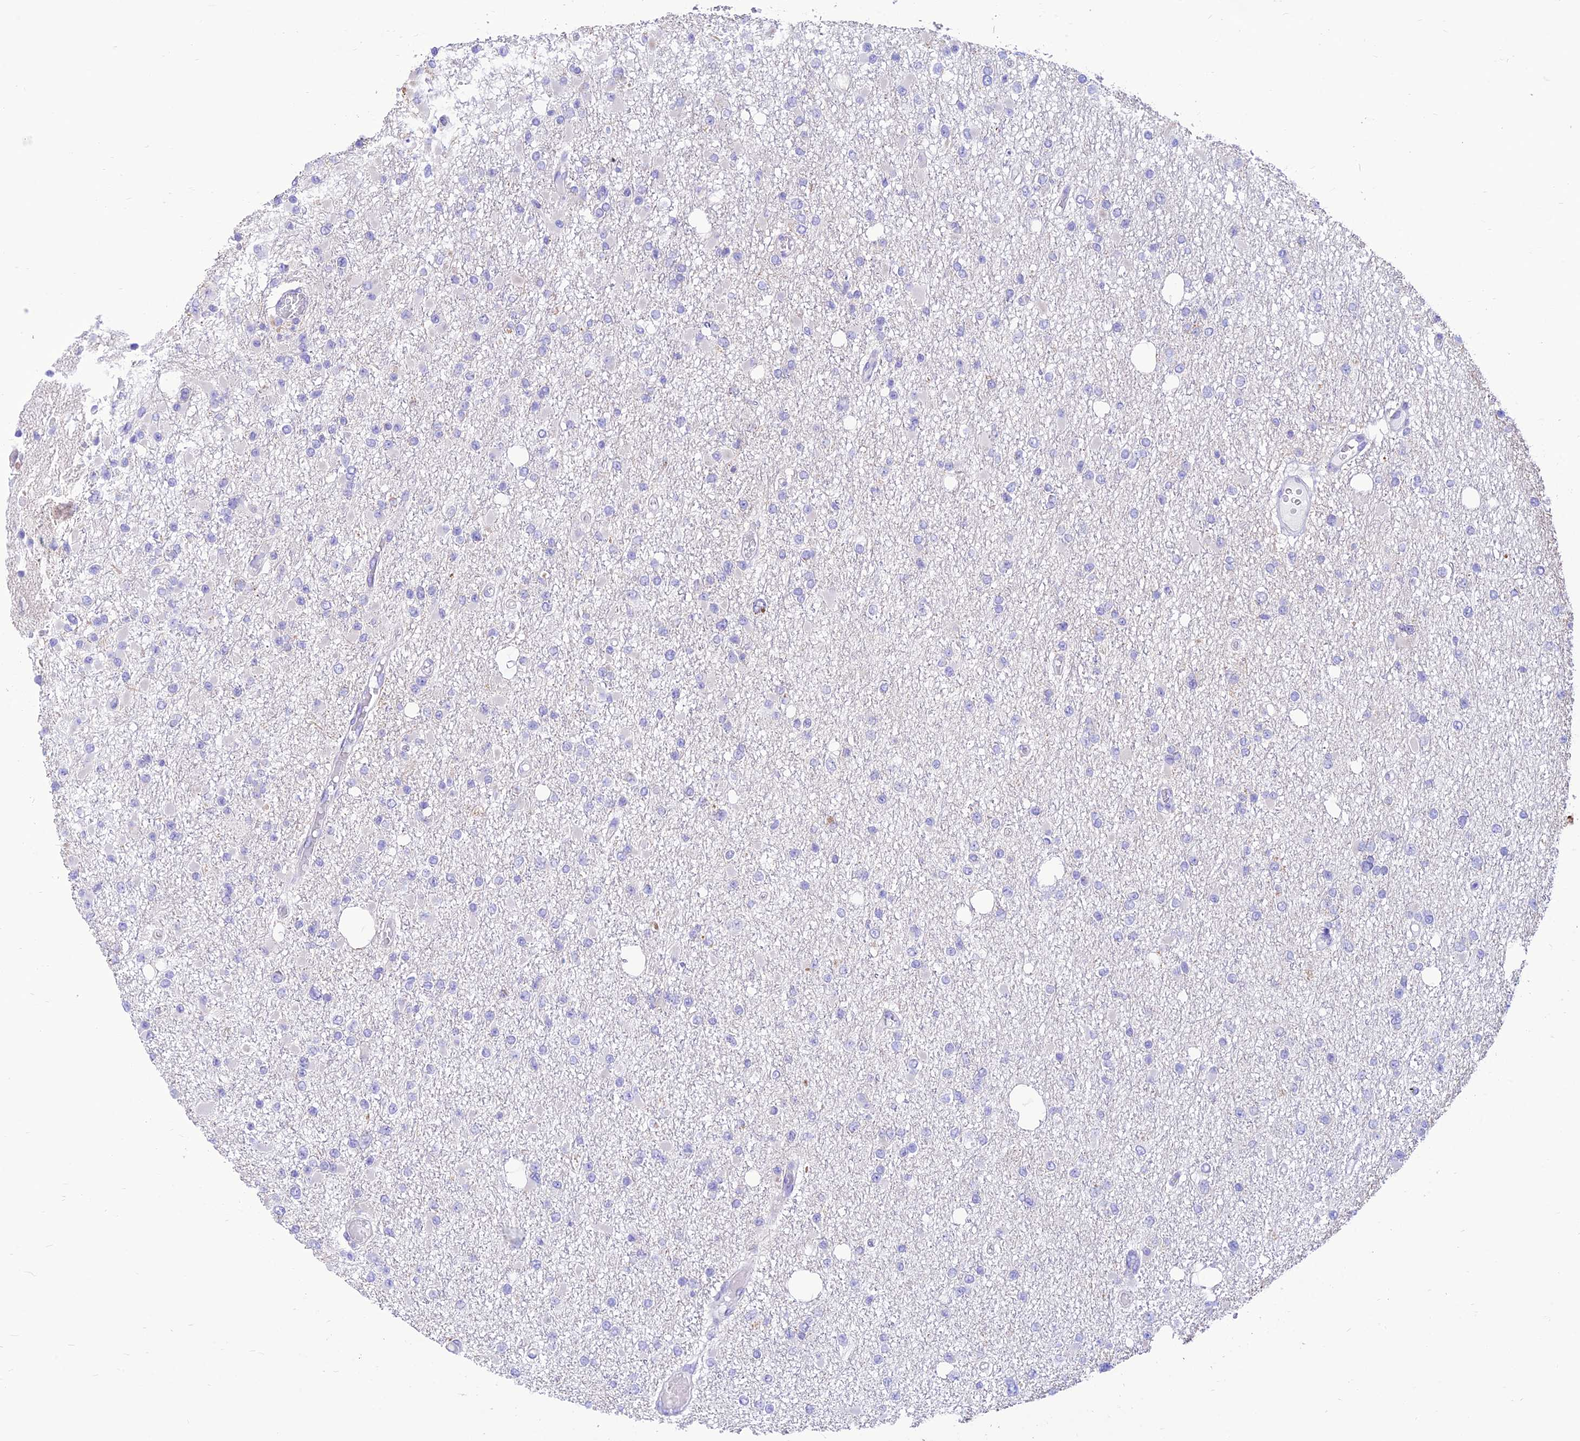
{"staining": {"intensity": "negative", "quantity": "none", "location": "none"}, "tissue": "glioma", "cell_type": "Tumor cells", "image_type": "cancer", "snomed": [{"axis": "morphology", "description": "Glioma, malignant, Low grade"}, {"axis": "topography", "description": "Brain"}], "caption": "The micrograph displays no staining of tumor cells in glioma.", "gene": "FAM186B", "patient": {"sex": "female", "age": 22}}